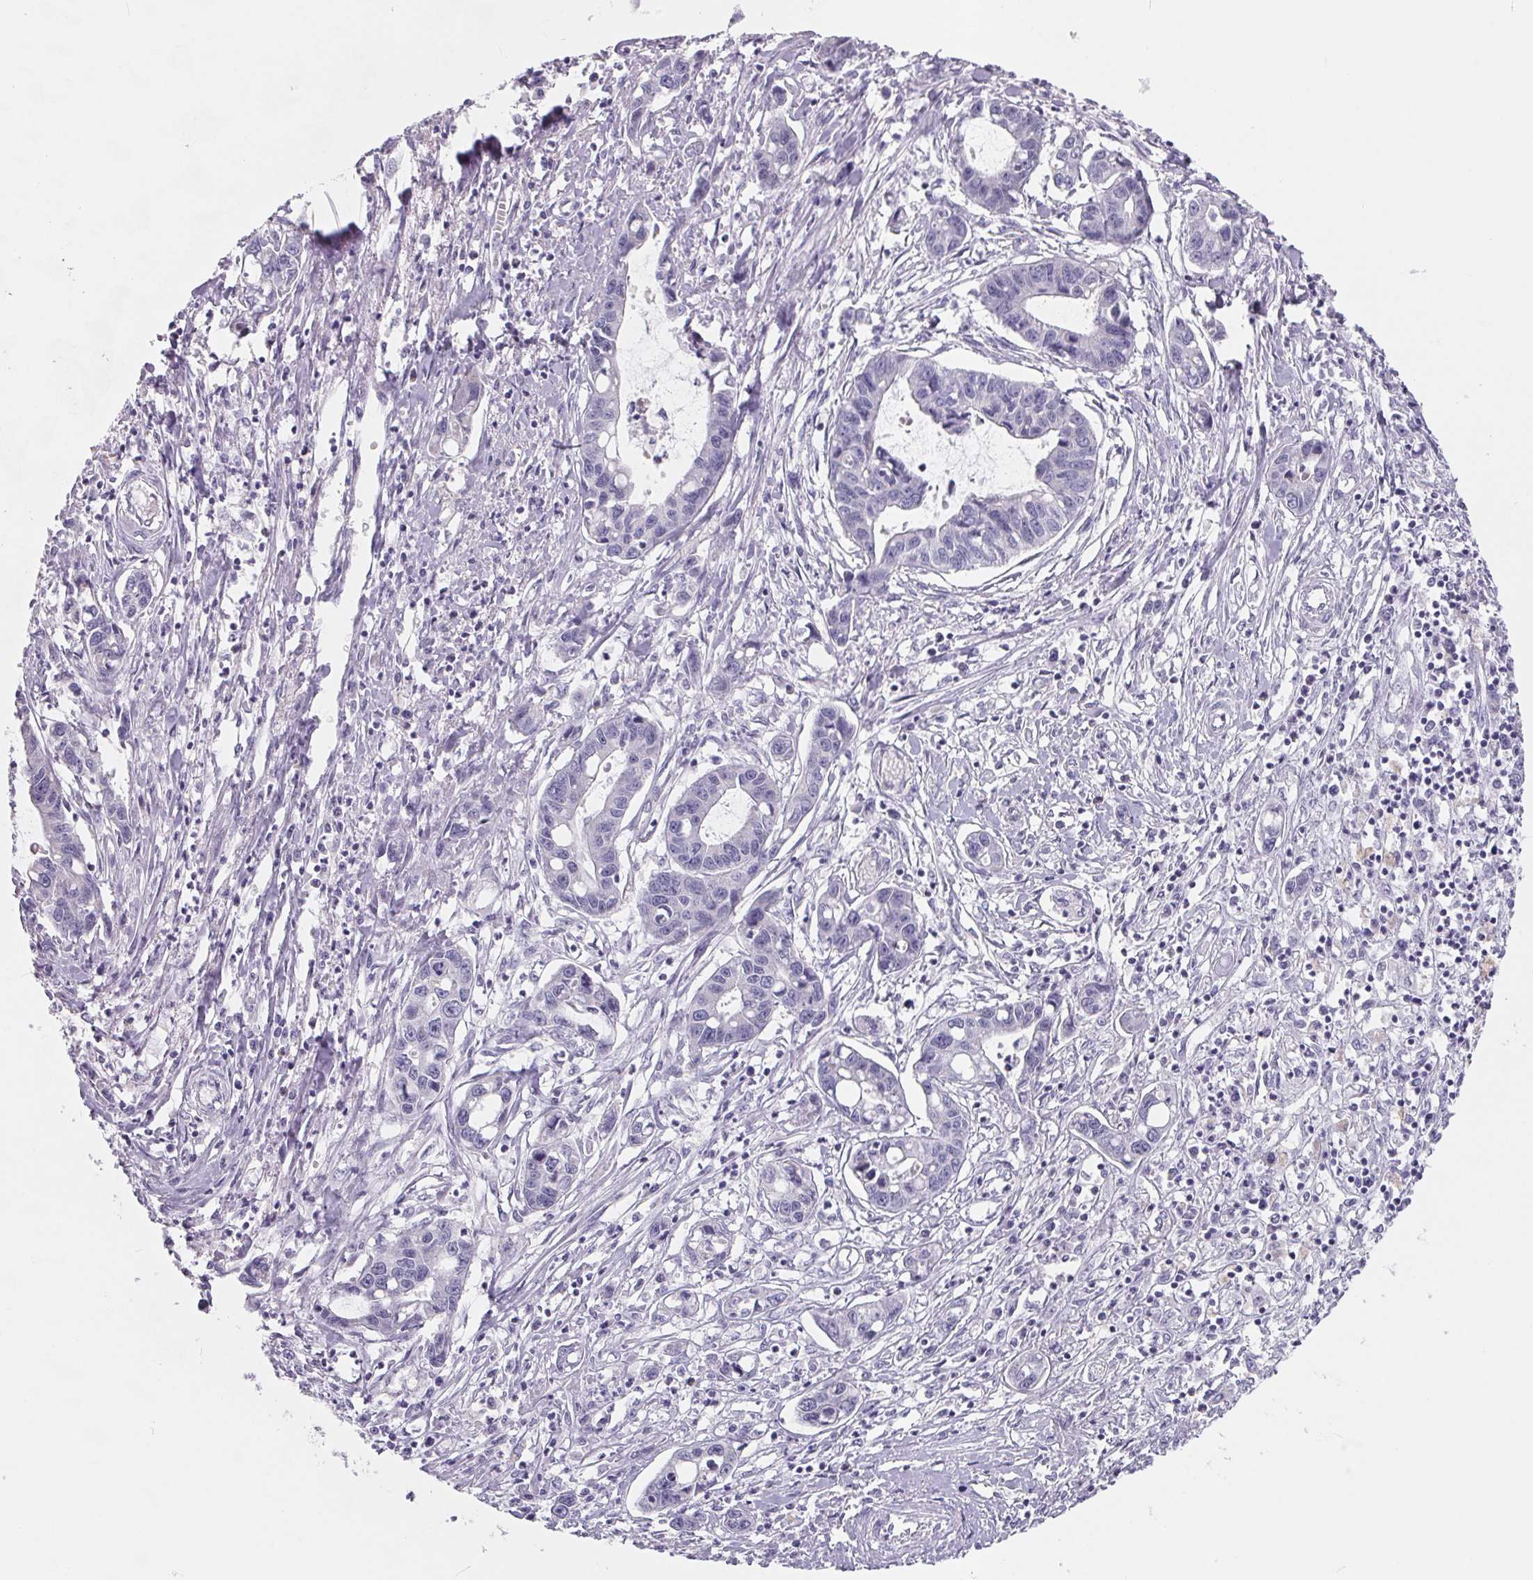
{"staining": {"intensity": "negative", "quantity": "none", "location": "none"}, "tissue": "liver cancer", "cell_type": "Tumor cells", "image_type": "cancer", "snomed": [{"axis": "morphology", "description": "Cholangiocarcinoma"}, {"axis": "topography", "description": "Liver"}], "caption": "Image shows no significant protein expression in tumor cells of liver cancer (cholangiocarcinoma).", "gene": "FDX1", "patient": {"sex": "male", "age": 58}}